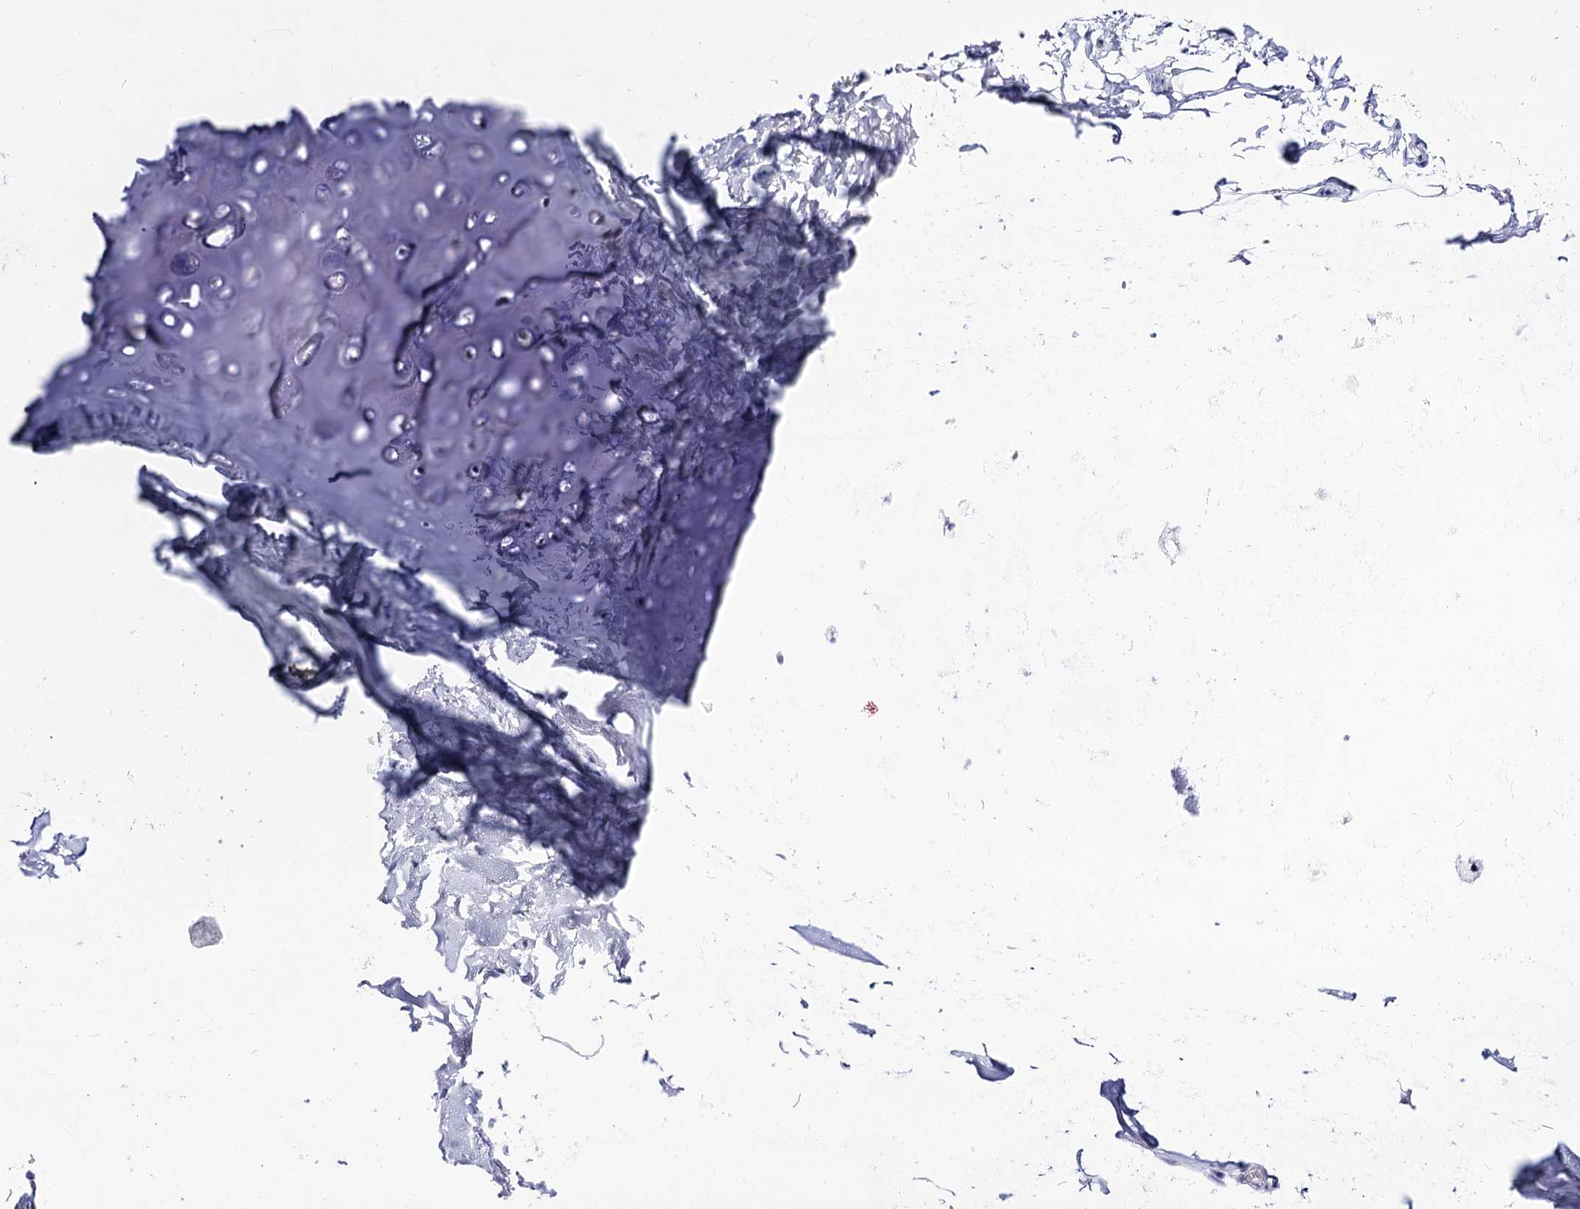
{"staining": {"intensity": "negative", "quantity": "none", "location": "none"}, "tissue": "adipose tissue", "cell_type": "Adipocytes", "image_type": "normal", "snomed": [{"axis": "morphology", "description": "Normal tissue, NOS"}, {"axis": "topography", "description": "Cartilage tissue"}, {"axis": "topography", "description": "Bronchus"}], "caption": "An immunohistochemistry (IHC) histopathology image of normal adipose tissue is shown. There is no staining in adipocytes of adipose tissue. Nuclei are stained in blue.", "gene": "NRAP", "patient": {"sex": "female", "age": 73}}